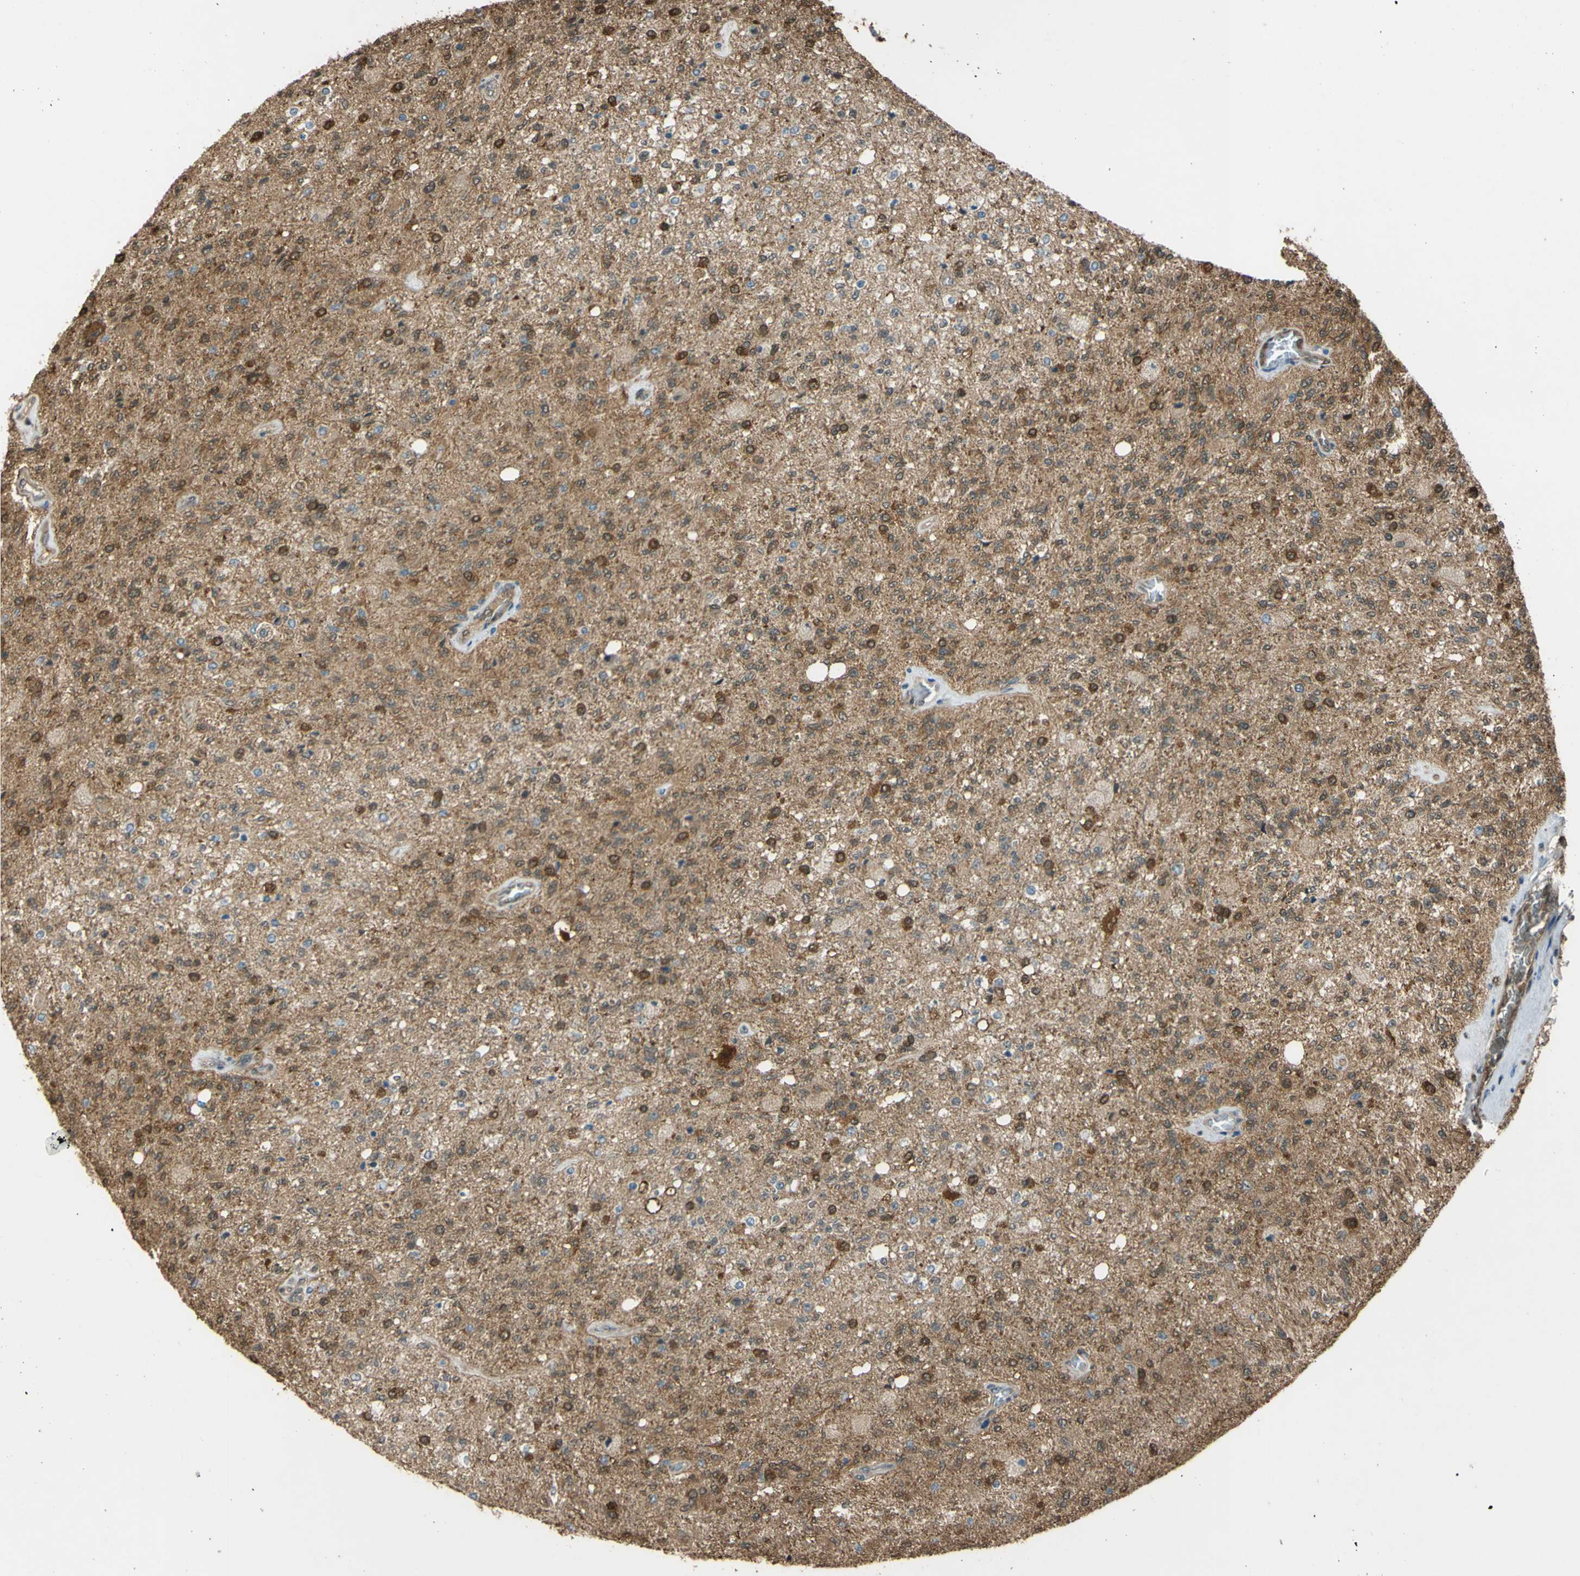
{"staining": {"intensity": "moderate", "quantity": "25%-75%", "location": "cytoplasmic/membranous,nuclear"}, "tissue": "glioma", "cell_type": "Tumor cells", "image_type": "cancer", "snomed": [{"axis": "morphology", "description": "Normal tissue, NOS"}, {"axis": "morphology", "description": "Glioma, malignant, High grade"}, {"axis": "topography", "description": "Cerebral cortex"}], "caption": "Immunohistochemical staining of human glioma displays medium levels of moderate cytoplasmic/membranous and nuclear protein positivity in approximately 25%-75% of tumor cells.", "gene": "YWHAQ", "patient": {"sex": "male", "age": 77}}